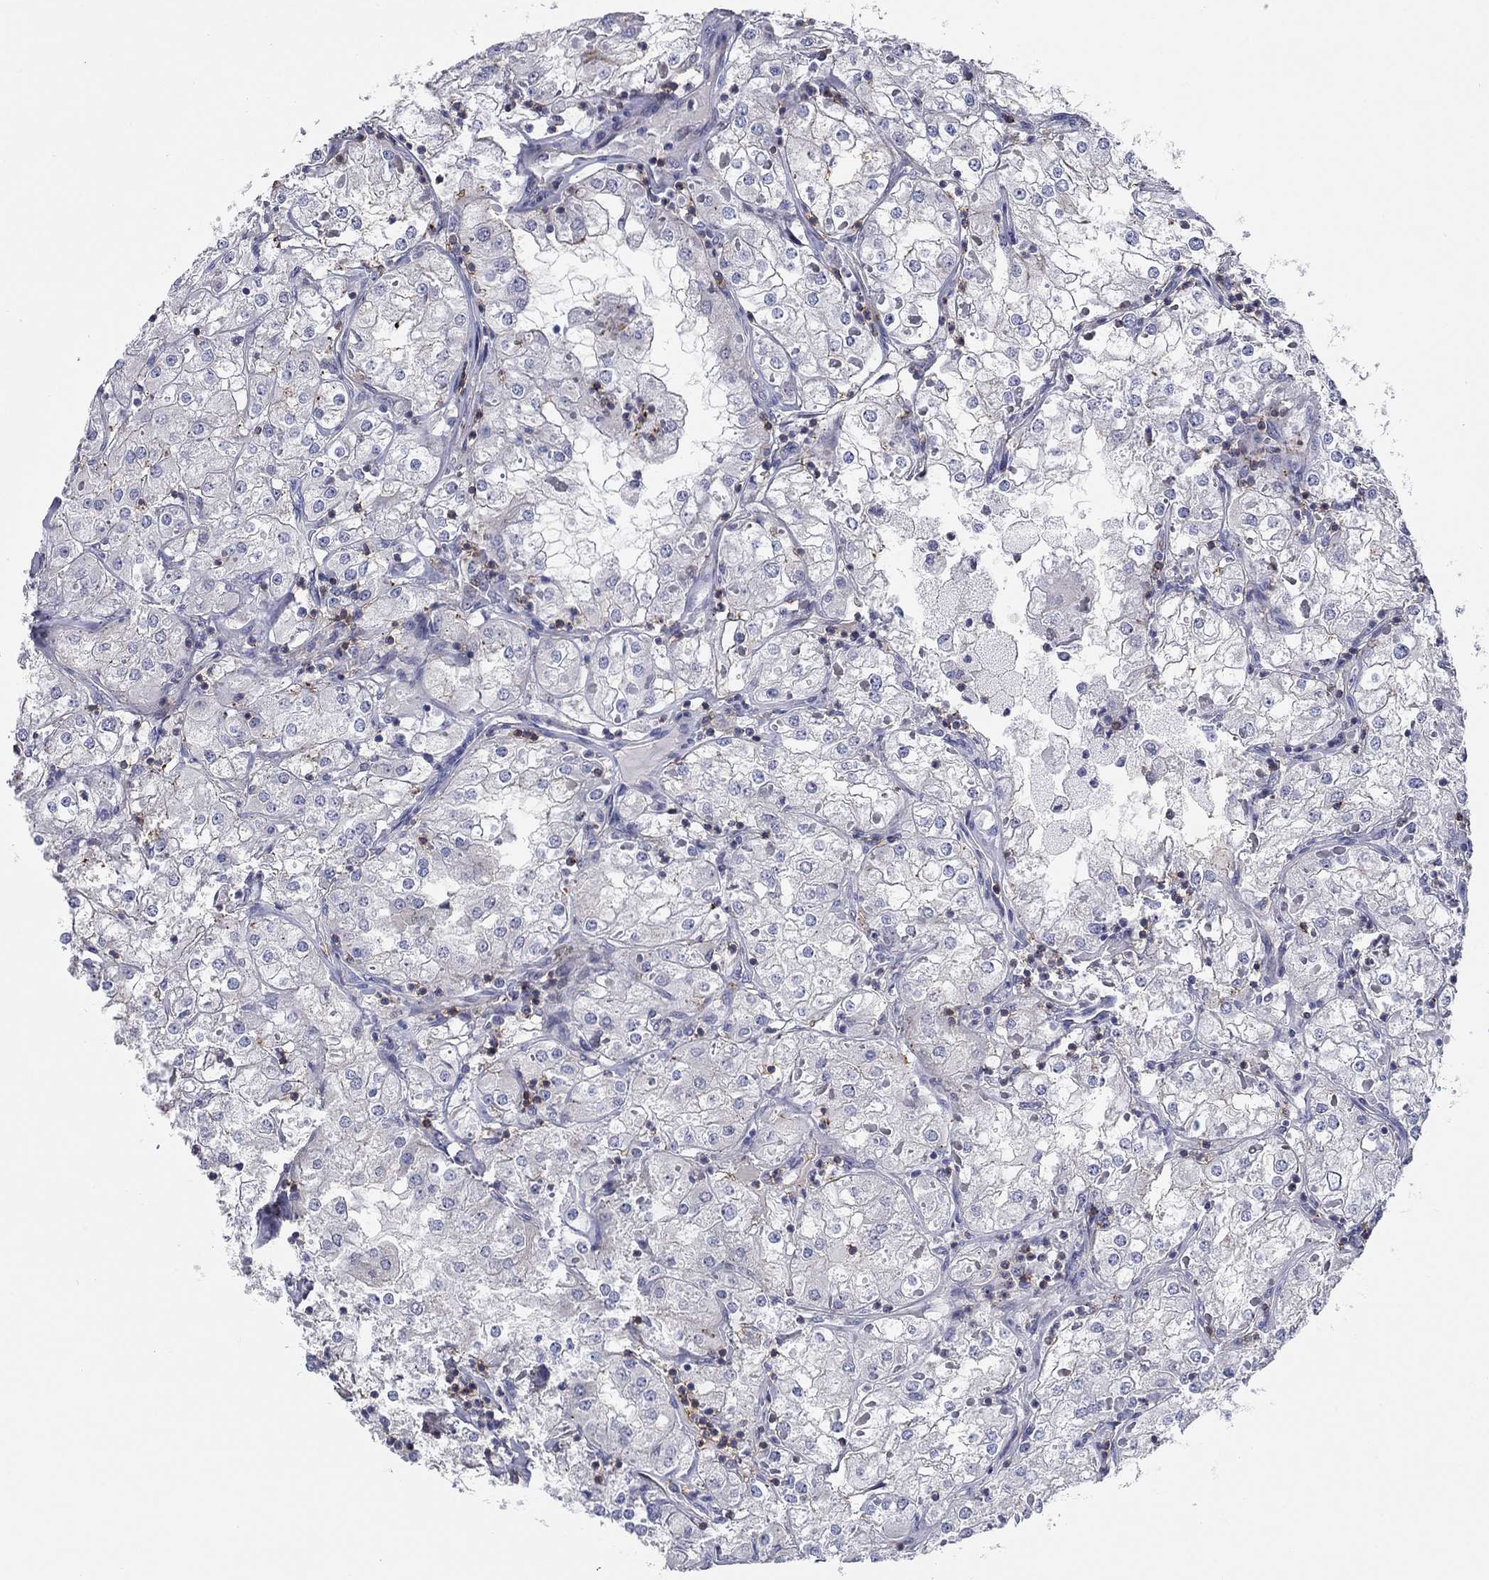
{"staining": {"intensity": "strong", "quantity": "<25%", "location": "cytoplasmic/membranous"}, "tissue": "renal cancer", "cell_type": "Tumor cells", "image_type": "cancer", "snomed": [{"axis": "morphology", "description": "Adenocarcinoma, NOS"}, {"axis": "topography", "description": "Kidney"}], "caption": "Protein expression analysis of renal cancer shows strong cytoplasmic/membranous expression in about <25% of tumor cells.", "gene": "SIT1", "patient": {"sex": "male", "age": 77}}